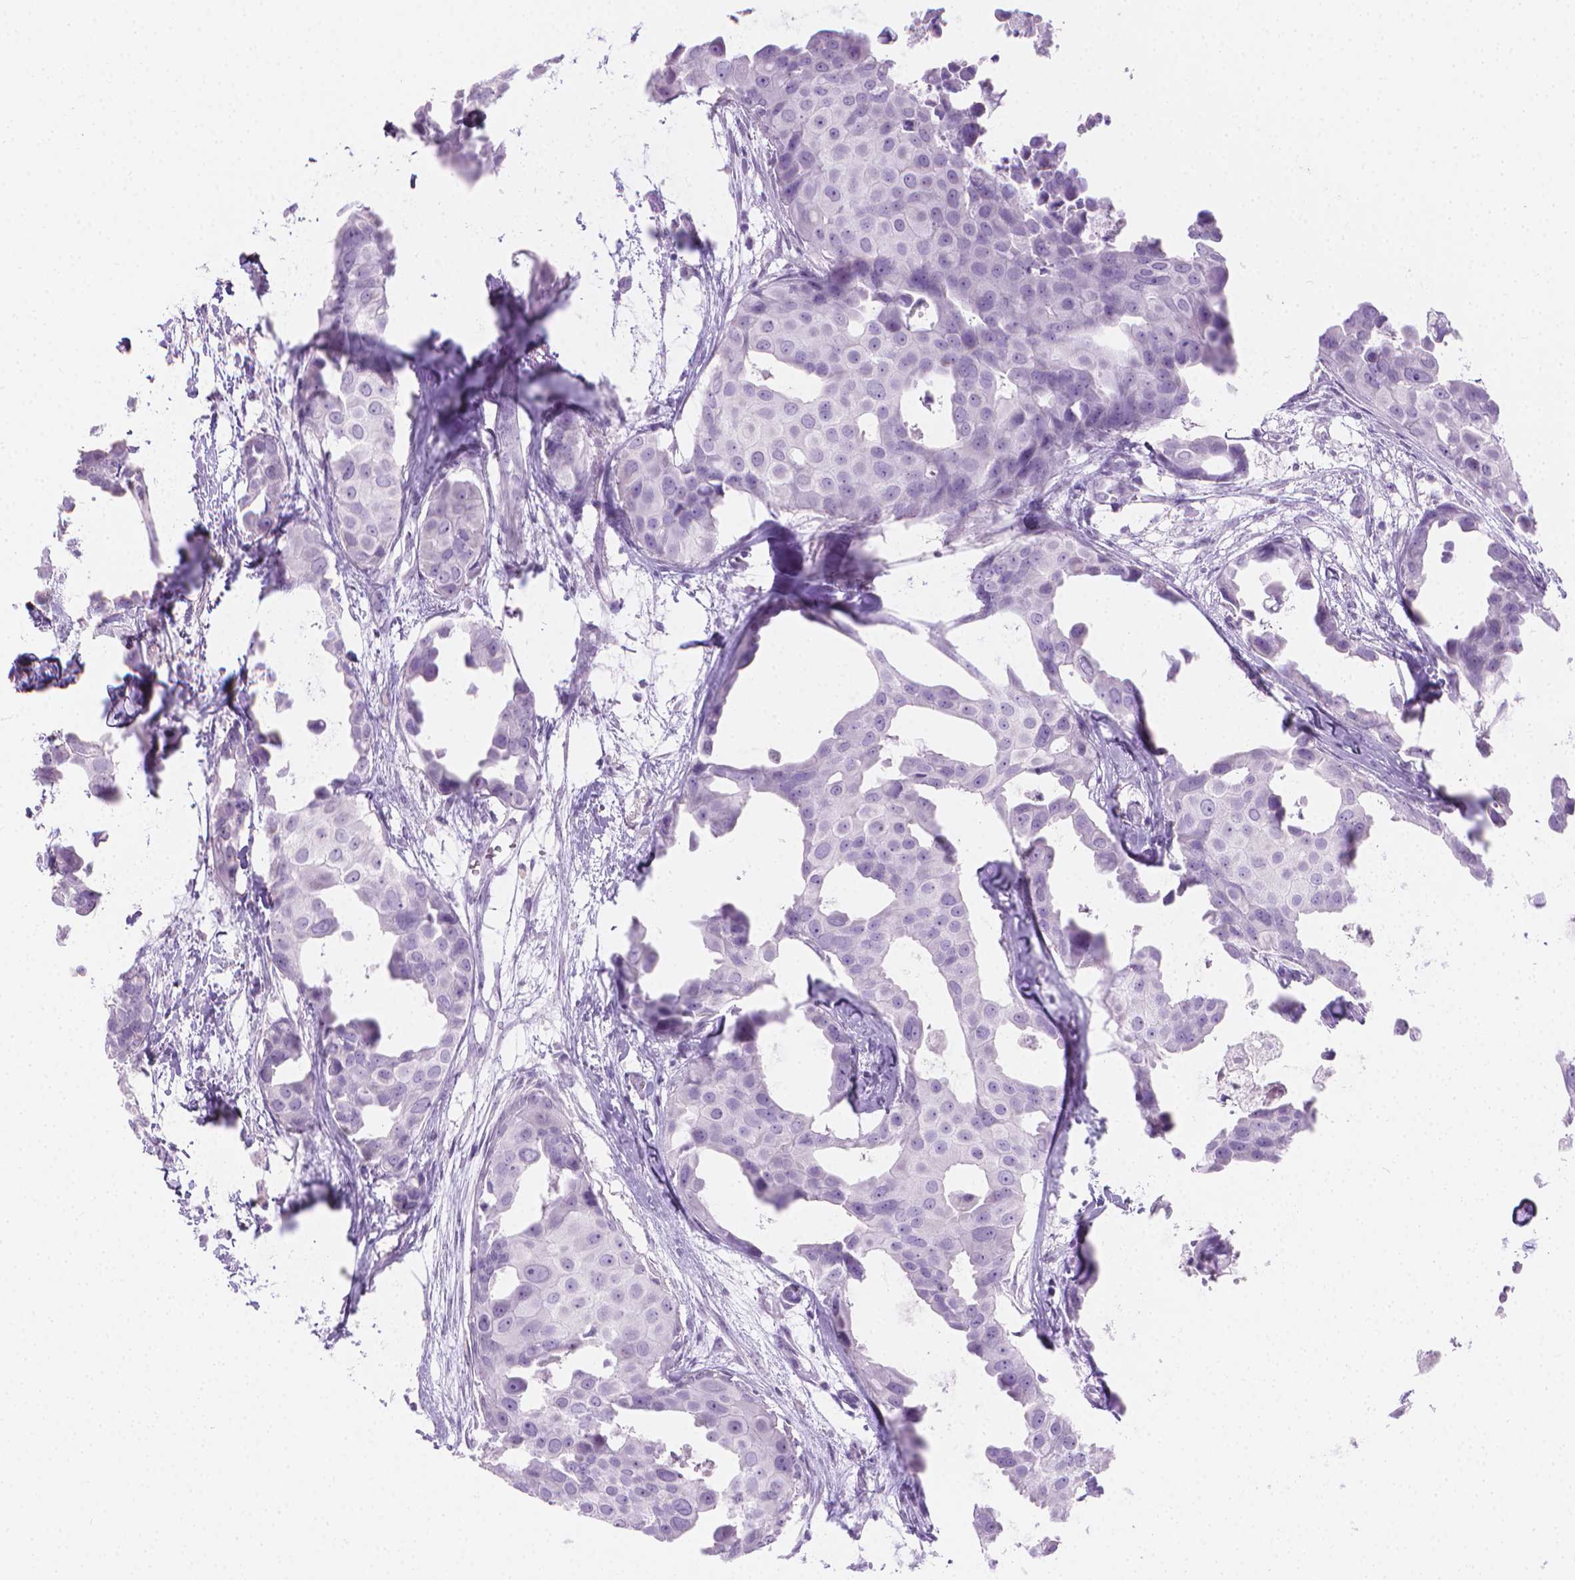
{"staining": {"intensity": "negative", "quantity": "none", "location": "none"}, "tissue": "breast cancer", "cell_type": "Tumor cells", "image_type": "cancer", "snomed": [{"axis": "morphology", "description": "Duct carcinoma"}, {"axis": "topography", "description": "Breast"}], "caption": "Image shows no protein staining in tumor cells of breast cancer tissue.", "gene": "CFAP52", "patient": {"sex": "female", "age": 38}}